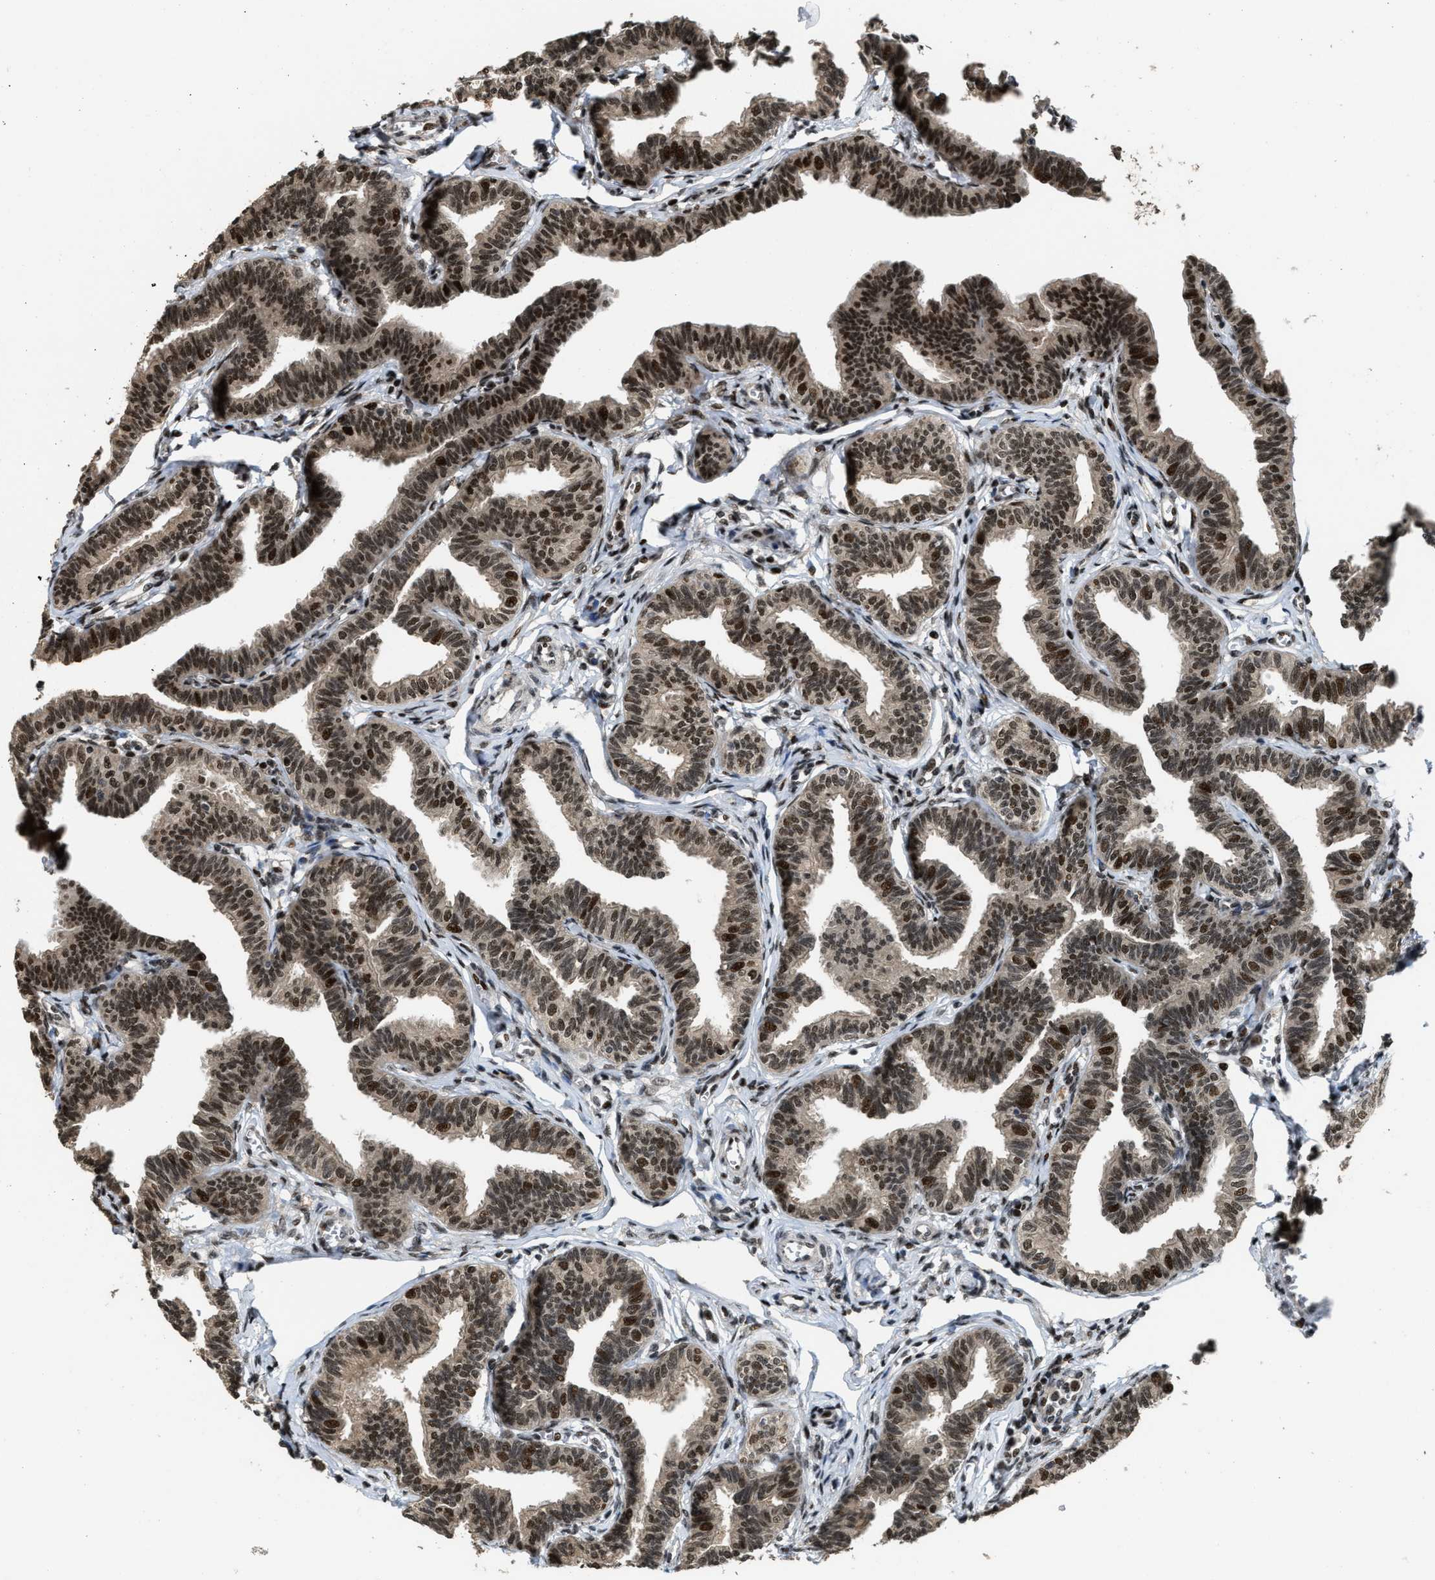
{"staining": {"intensity": "strong", "quantity": ">75%", "location": "cytoplasmic/membranous,nuclear"}, "tissue": "fallopian tube", "cell_type": "Glandular cells", "image_type": "normal", "snomed": [{"axis": "morphology", "description": "Normal tissue, NOS"}, {"axis": "topography", "description": "Fallopian tube"}, {"axis": "topography", "description": "Ovary"}], "caption": "High-magnification brightfield microscopy of normal fallopian tube stained with DAB (brown) and counterstained with hematoxylin (blue). glandular cells exhibit strong cytoplasmic/membranous,nuclear staining is identified in approximately>75% of cells.", "gene": "SERTAD2", "patient": {"sex": "female", "age": 23}}